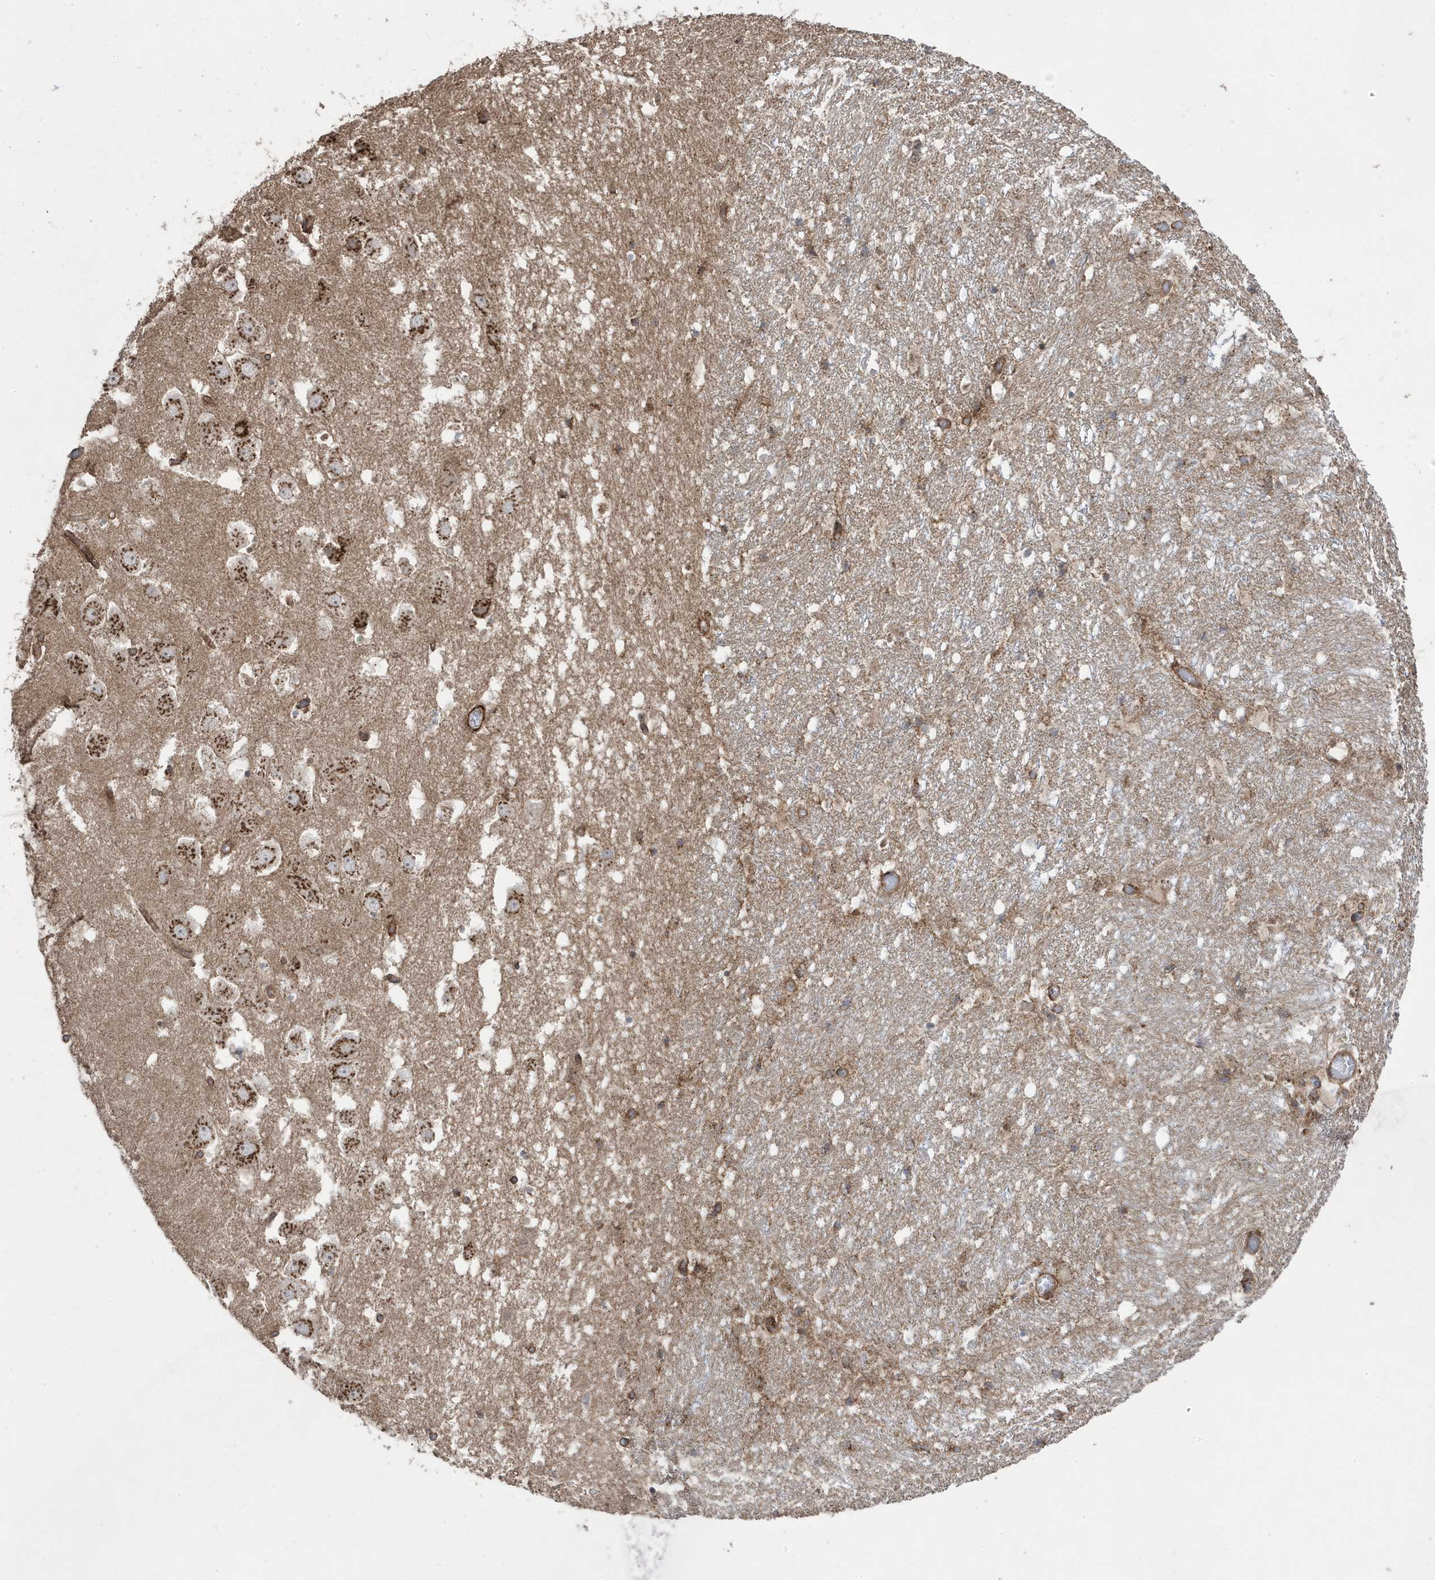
{"staining": {"intensity": "moderate", "quantity": "25%-75%", "location": "cytoplasmic/membranous,nuclear"}, "tissue": "hippocampus", "cell_type": "Glial cells", "image_type": "normal", "snomed": [{"axis": "morphology", "description": "Normal tissue, NOS"}, {"axis": "topography", "description": "Hippocampus"}], "caption": "Approximately 25%-75% of glial cells in normal human hippocampus demonstrate moderate cytoplasmic/membranous,nuclear protein expression as visualized by brown immunohistochemical staining.", "gene": "CETN3", "patient": {"sex": "female", "age": 52}}